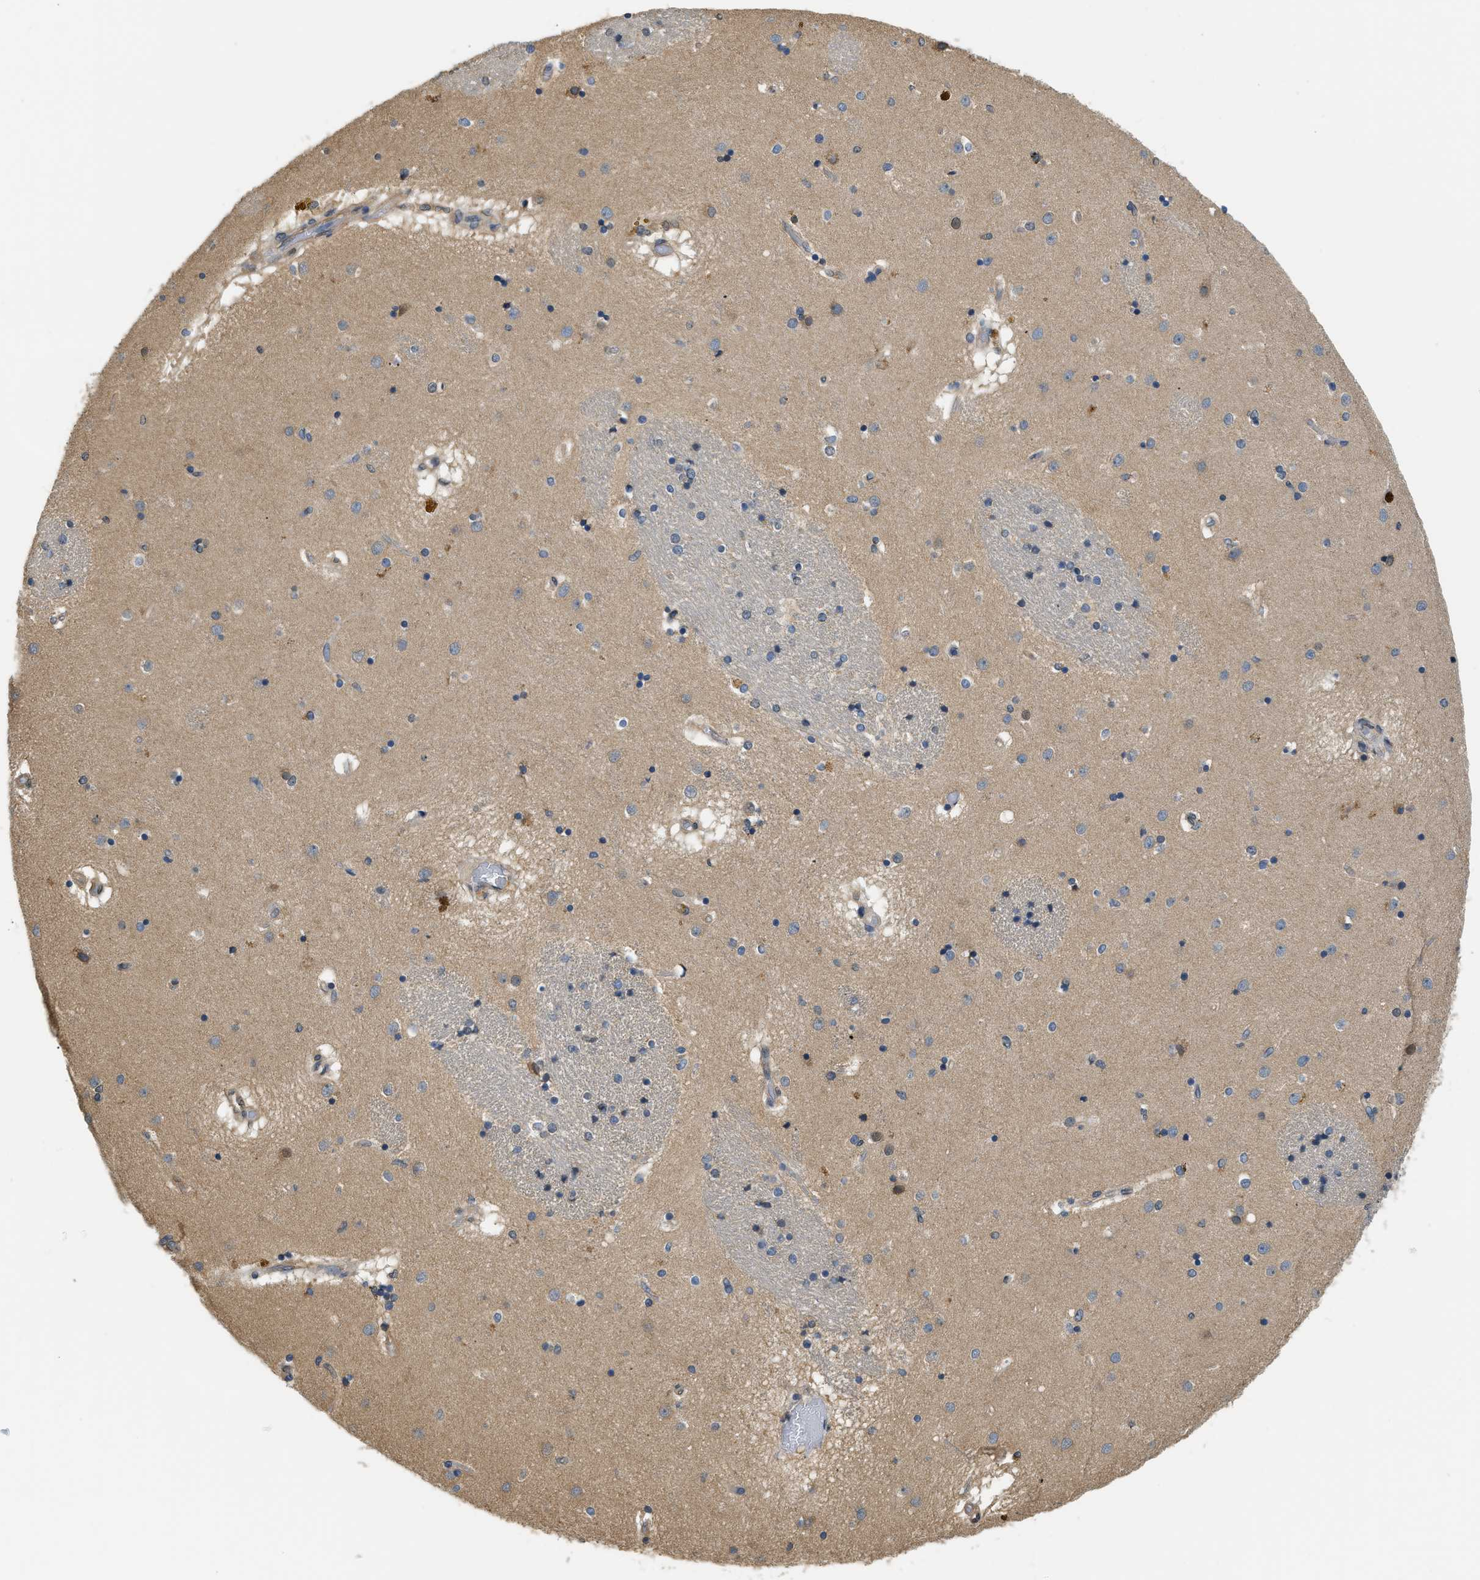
{"staining": {"intensity": "weak", "quantity": "<25%", "location": "cytoplasmic/membranous"}, "tissue": "caudate", "cell_type": "Glial cells", "image_type": "normal", "snomed": [{"axis": "morphology", "description": "Normal tissue, NOS"}, {"axis": "topography", "description": "Lateral ventricle wall"}], "caption": "The micrograph shows no significant staining in glial cells of caudate.", "gene": "BCL7C", "patient": {"sex": "male", "age": 70}}